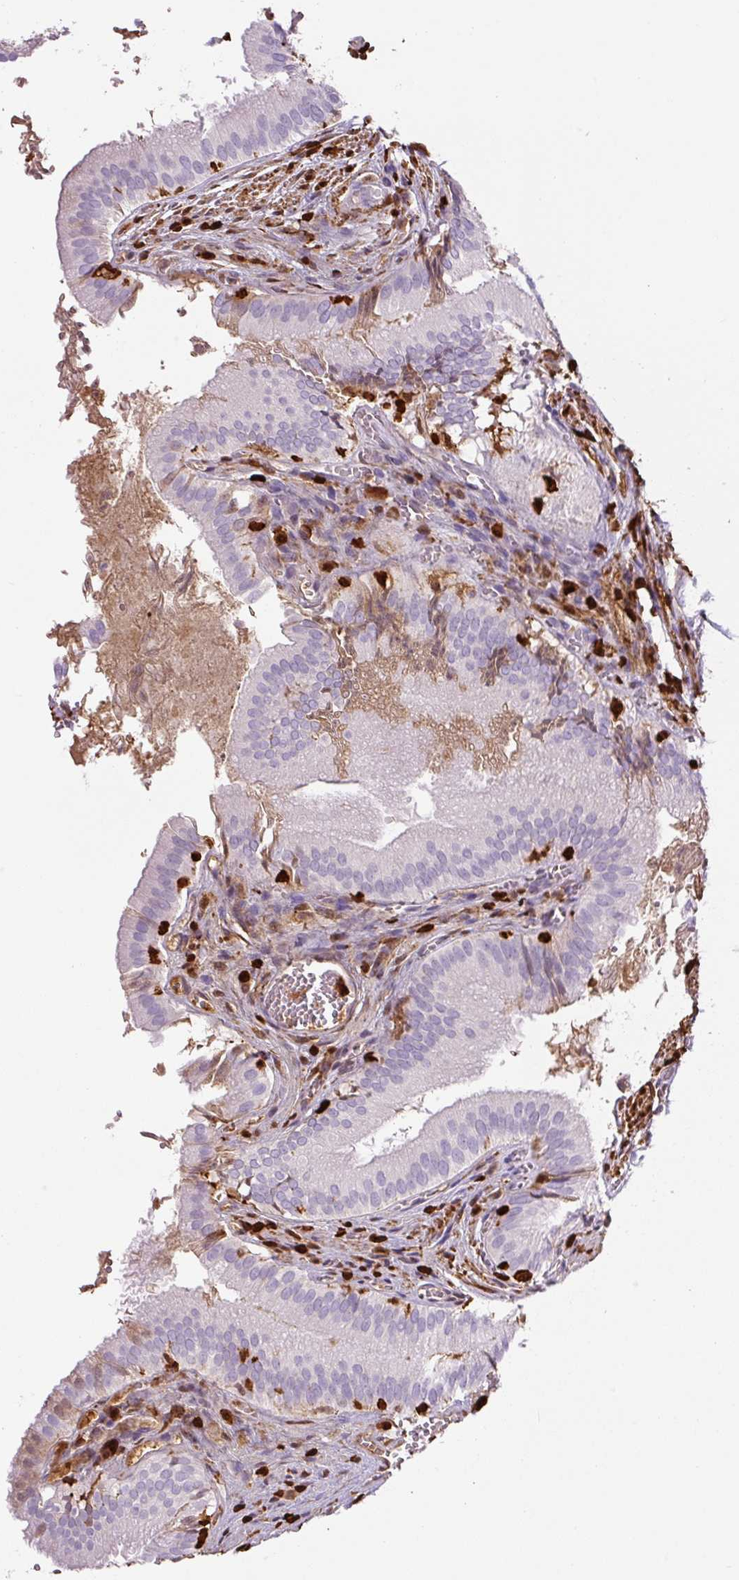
{"staining": {"intensity": "weak", "quantity": "<25%", "location": "cytoplasmic/membranous"}, "tissue": "gallbladder", "cell_type": "Glandular cells", "image_type": "normal", "snomed": [{"axis": "morphology", "description": "Normal tissue, NOS"}, {"axis": "topography", "description": "Gallbladder"}, {"axis": "topography", "description": "Peripheral nerve tissue"}], "caption": "An image of gallbladder stained for a protein shows no brown staining in glandular cells. (Immunohistochemistry, brightfield microscopy, high magnification).", "gene": "S100A4", "patient": {"sex": "male", "age": 17}}